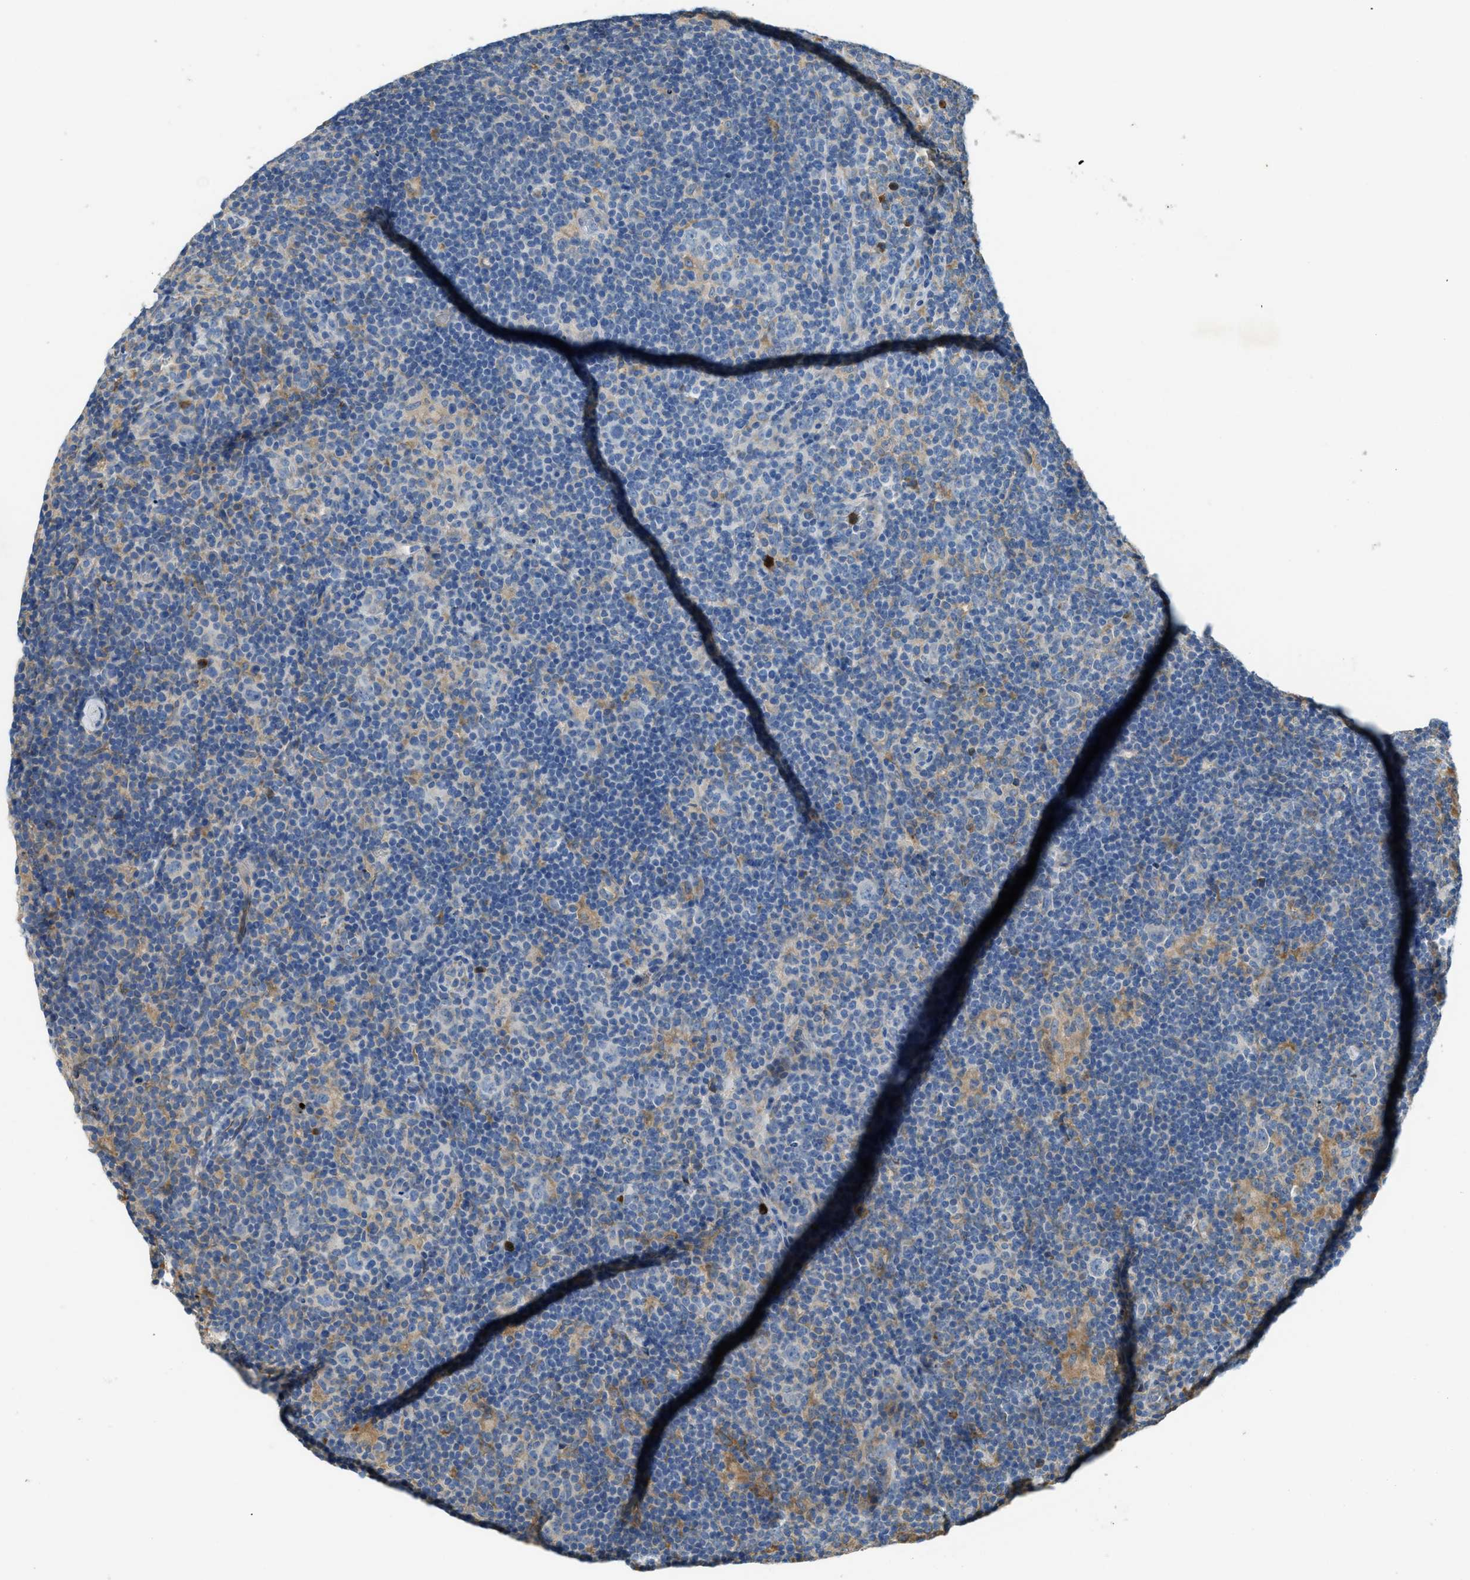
{"staining": {"intensity": "negative", "quantity": "none", "location": "none"}, "tissue": "lymphoma", "cell_type": "Tumor cells", "image_type": "cancer", "snomed": [{"axis": "morphology", "description": "Hodgkin's disease, NOS"}, {"axis": "topography", "description": "Lymph node"}], "caption": "This is an immunohistochemistry photomicrograph of human lymphoma. There is no expression in tumor cells.", "gene": "TMEM68", "patient": {"sex": "female", "age": 57}}